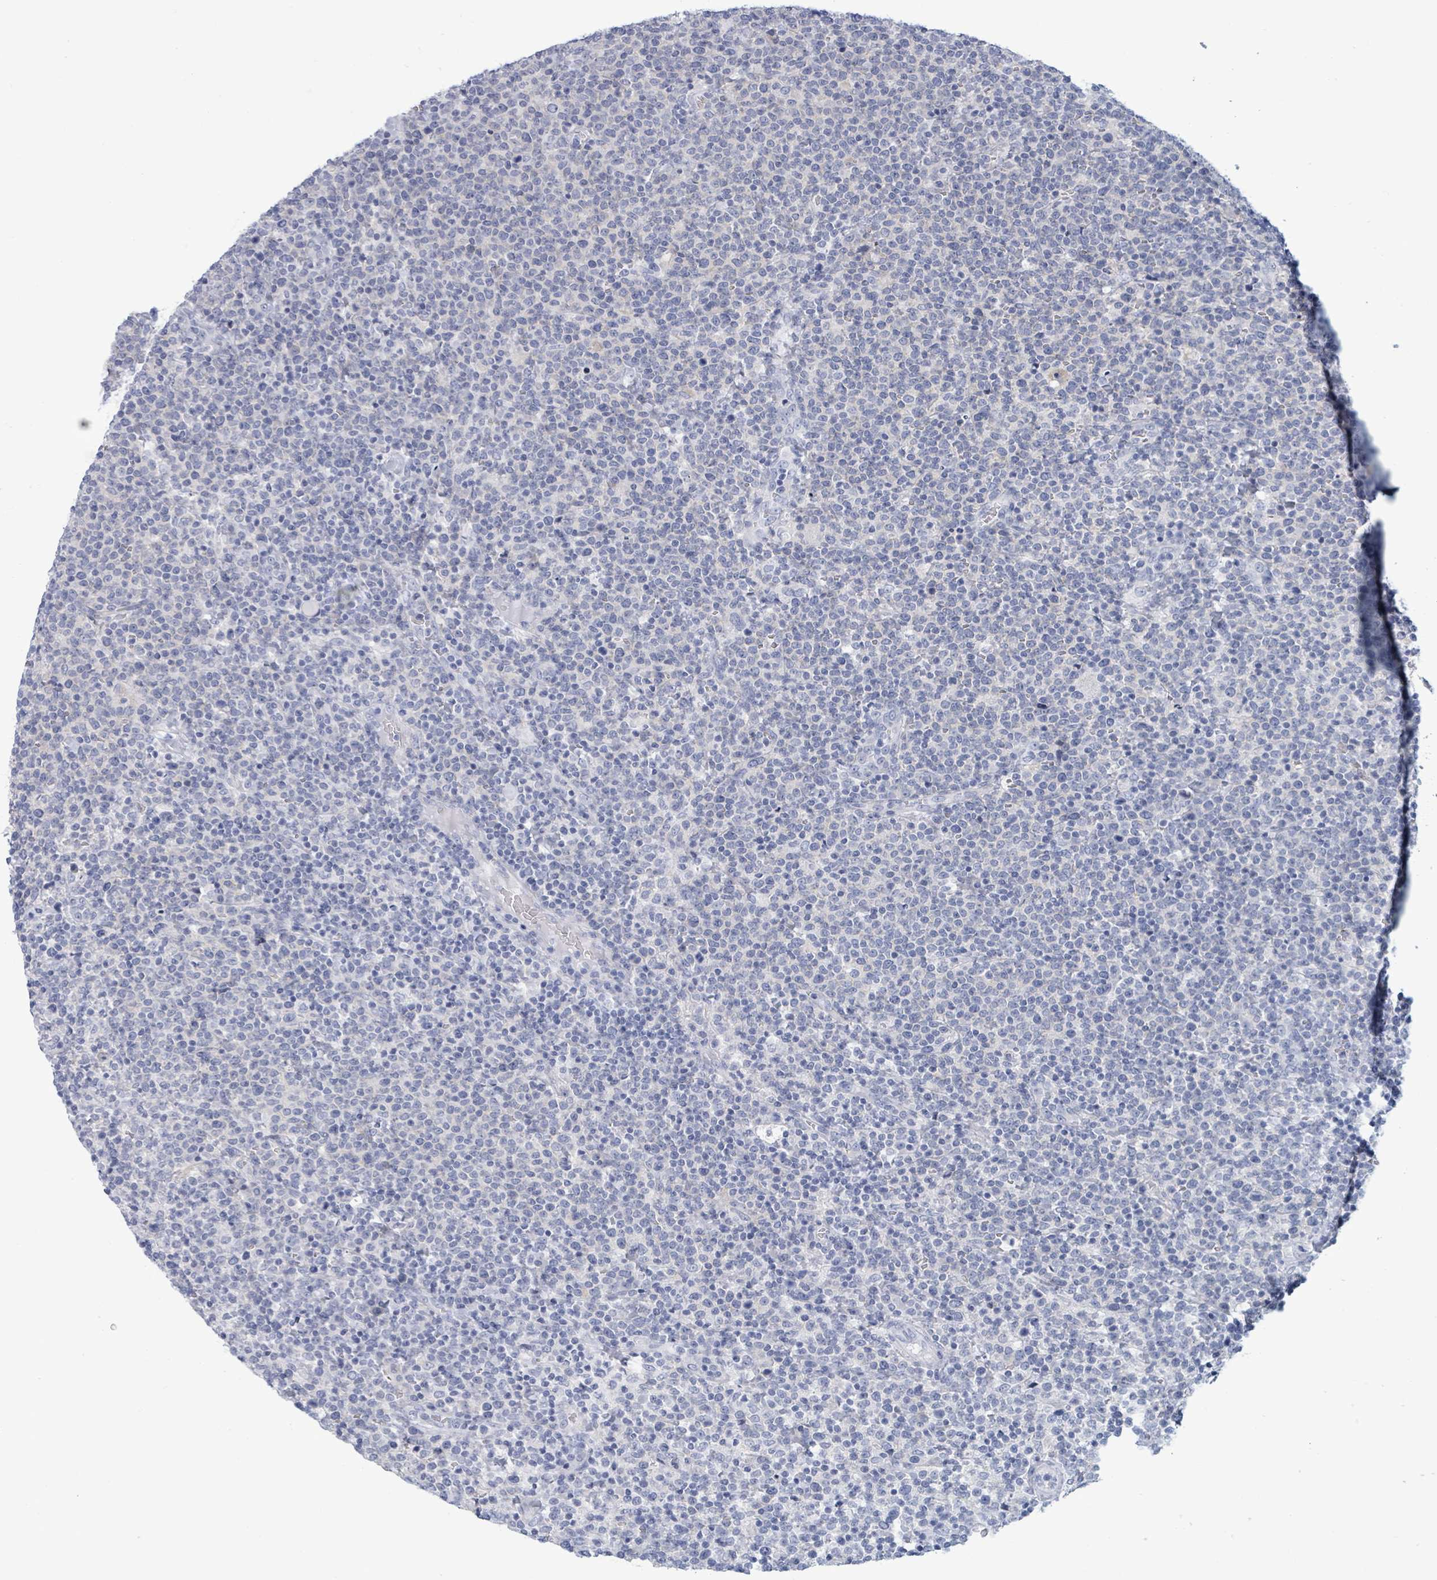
{"staining": {"intensity": "negative", "quantity": "none", "location": "none"}, "tissue": "lymphoma", "cell_type": "Tumor cells", "image_type": "cancer", "snomed": [{"axis": "morphology", "description": "Malignant lymphoma, non-Hodgkin's type, High grade"}, {"axis": "topography", "description": "Lymph node"}], "caption": "This is a photomicrograph of IHC staining of malignant lymphoma, non-Hodgkin's type (high-grade), which shows no staining in tumor cells.", "gene": "BSG", "patient": {"sex": "male", "age": 61}}